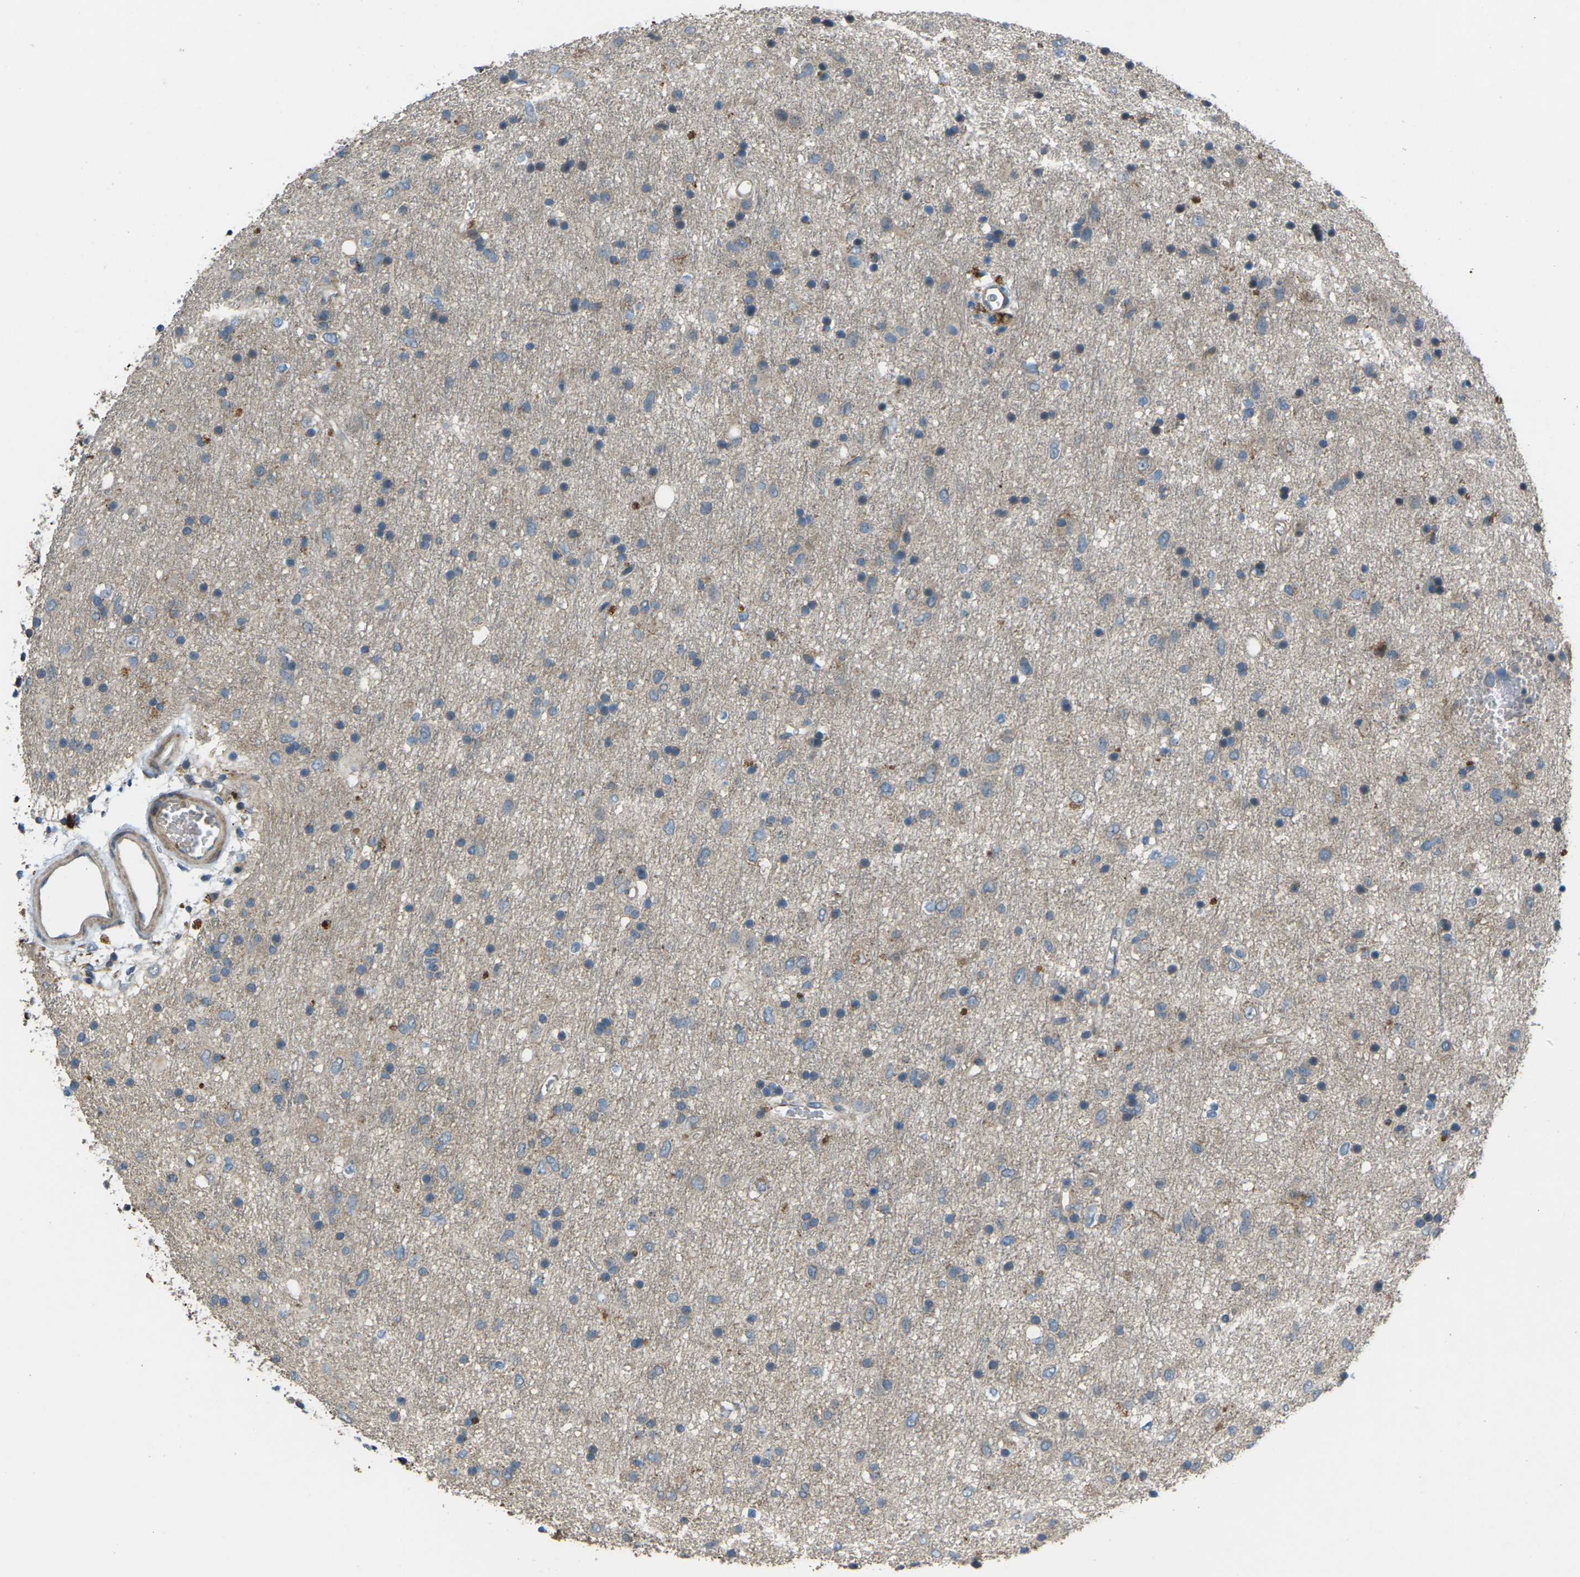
{"staining": {"intensity": "weak", "quantity": ">75%", "location": "cytoplasmic/membranous"}, "tissue": "glioma", "cell_type": "Tumor cells", "image_type": "cancer", "snomed": [{"axis": "morphology", "description": "Glioma, malignant, Low grade"}, {"axis": "topography", "description": "Brain"}], "caption": "Malignant glioma (low-grade) stained with a protein marker exhibits weak staining in tumor cells.", "gene": "EDNRA", "patient": {"sex": "male", "age": 77}}